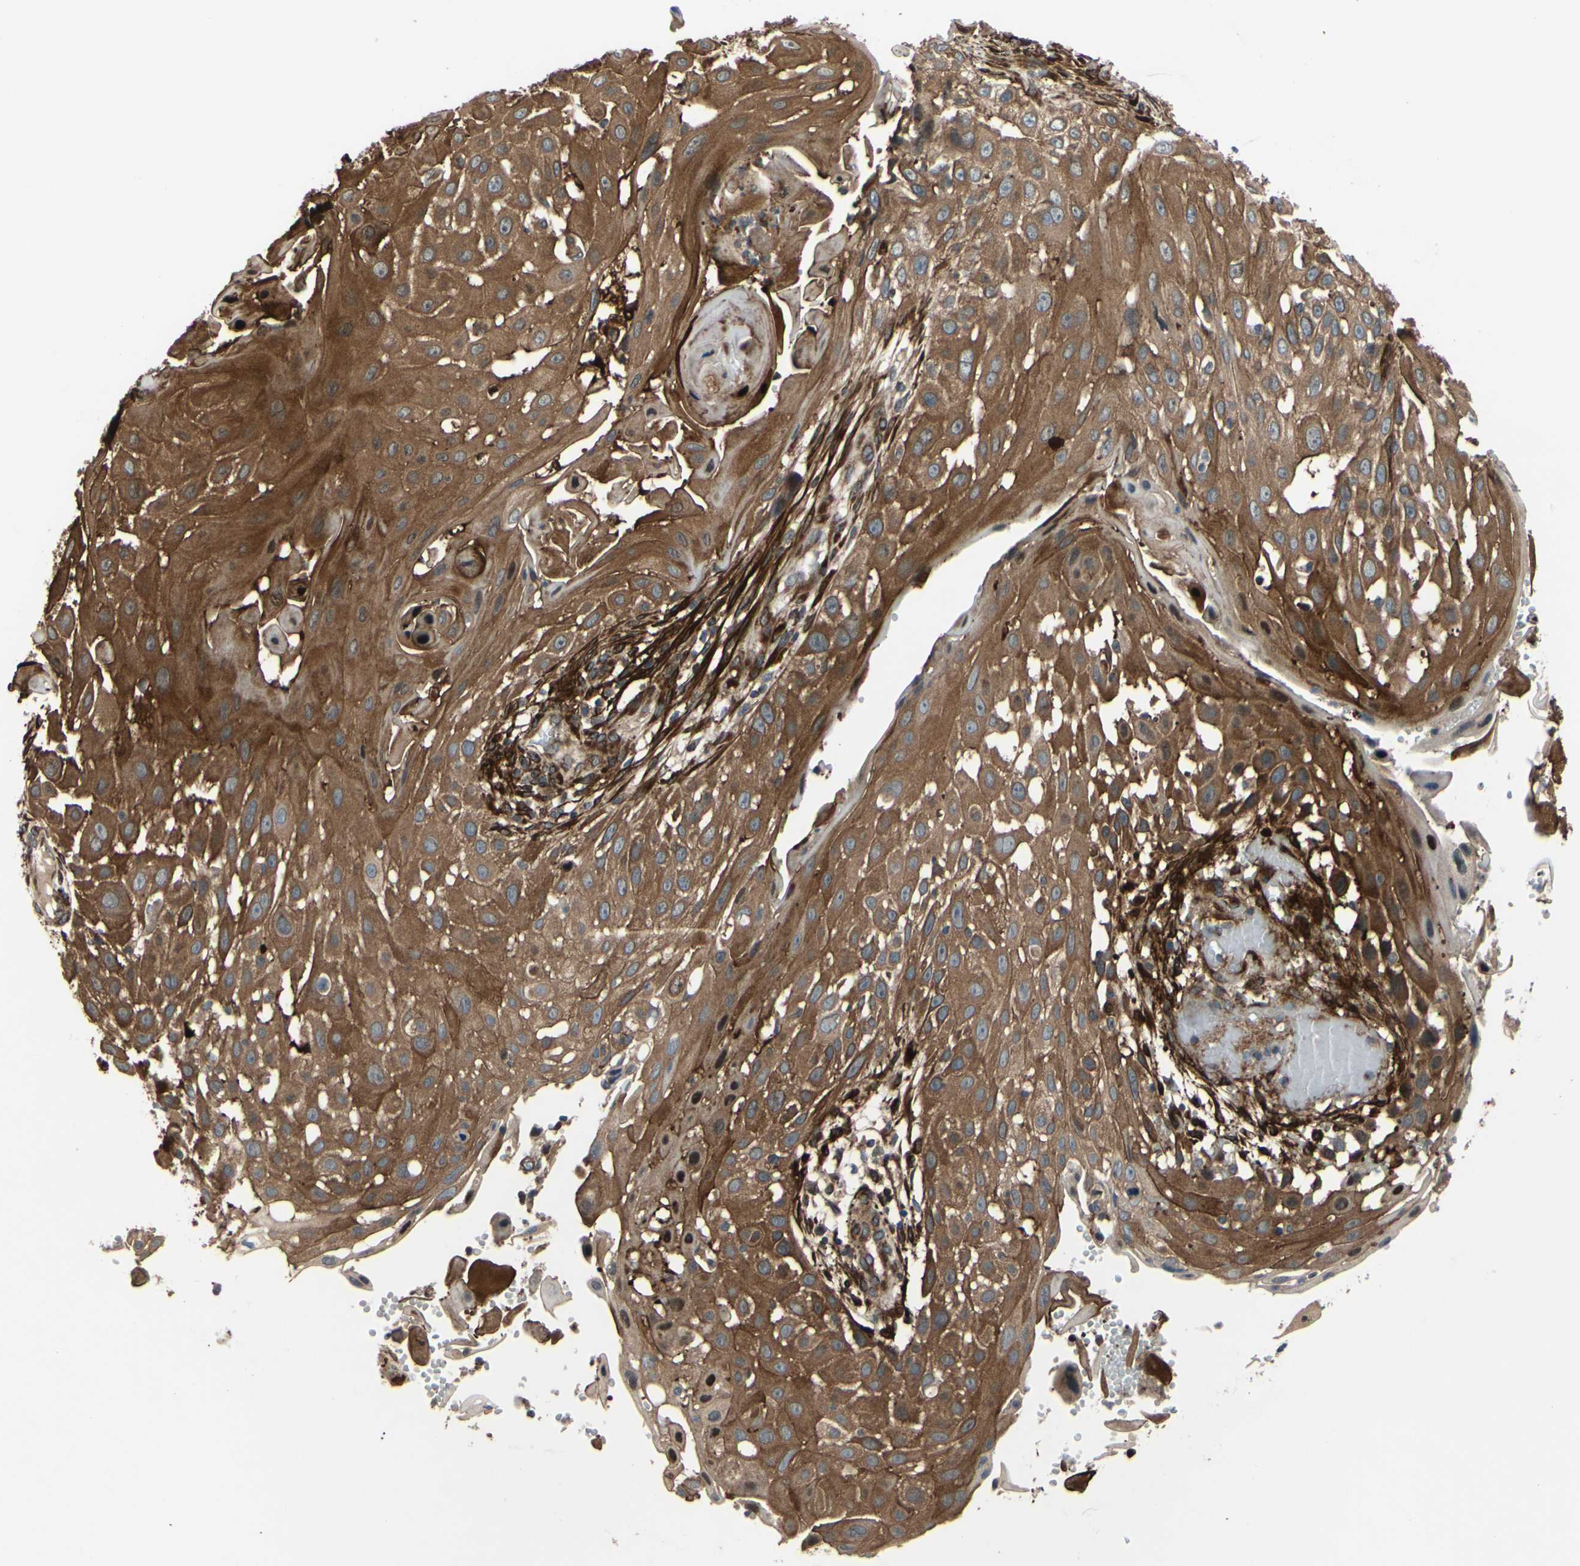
{"staining": {"intensity": "strong", "quantity": ">75%", "location": "cytoplasmic/membranous"}, "tissue": "skin cancer", "cell_type": "Tumor cells", "image_type": "cancer", "snomed": [{"axis": "morphology", "description": "Squamous cell carcinoma, NOS"}, {"axis": "topography", "description": "Skin"}], "caption": "Human skin cancer (squamous cell carcinoma) stained with a protein marker displays strong staining in tumor cells.", "gene": "PRAF2", "patient": {"sex": "female", "age": 44}}